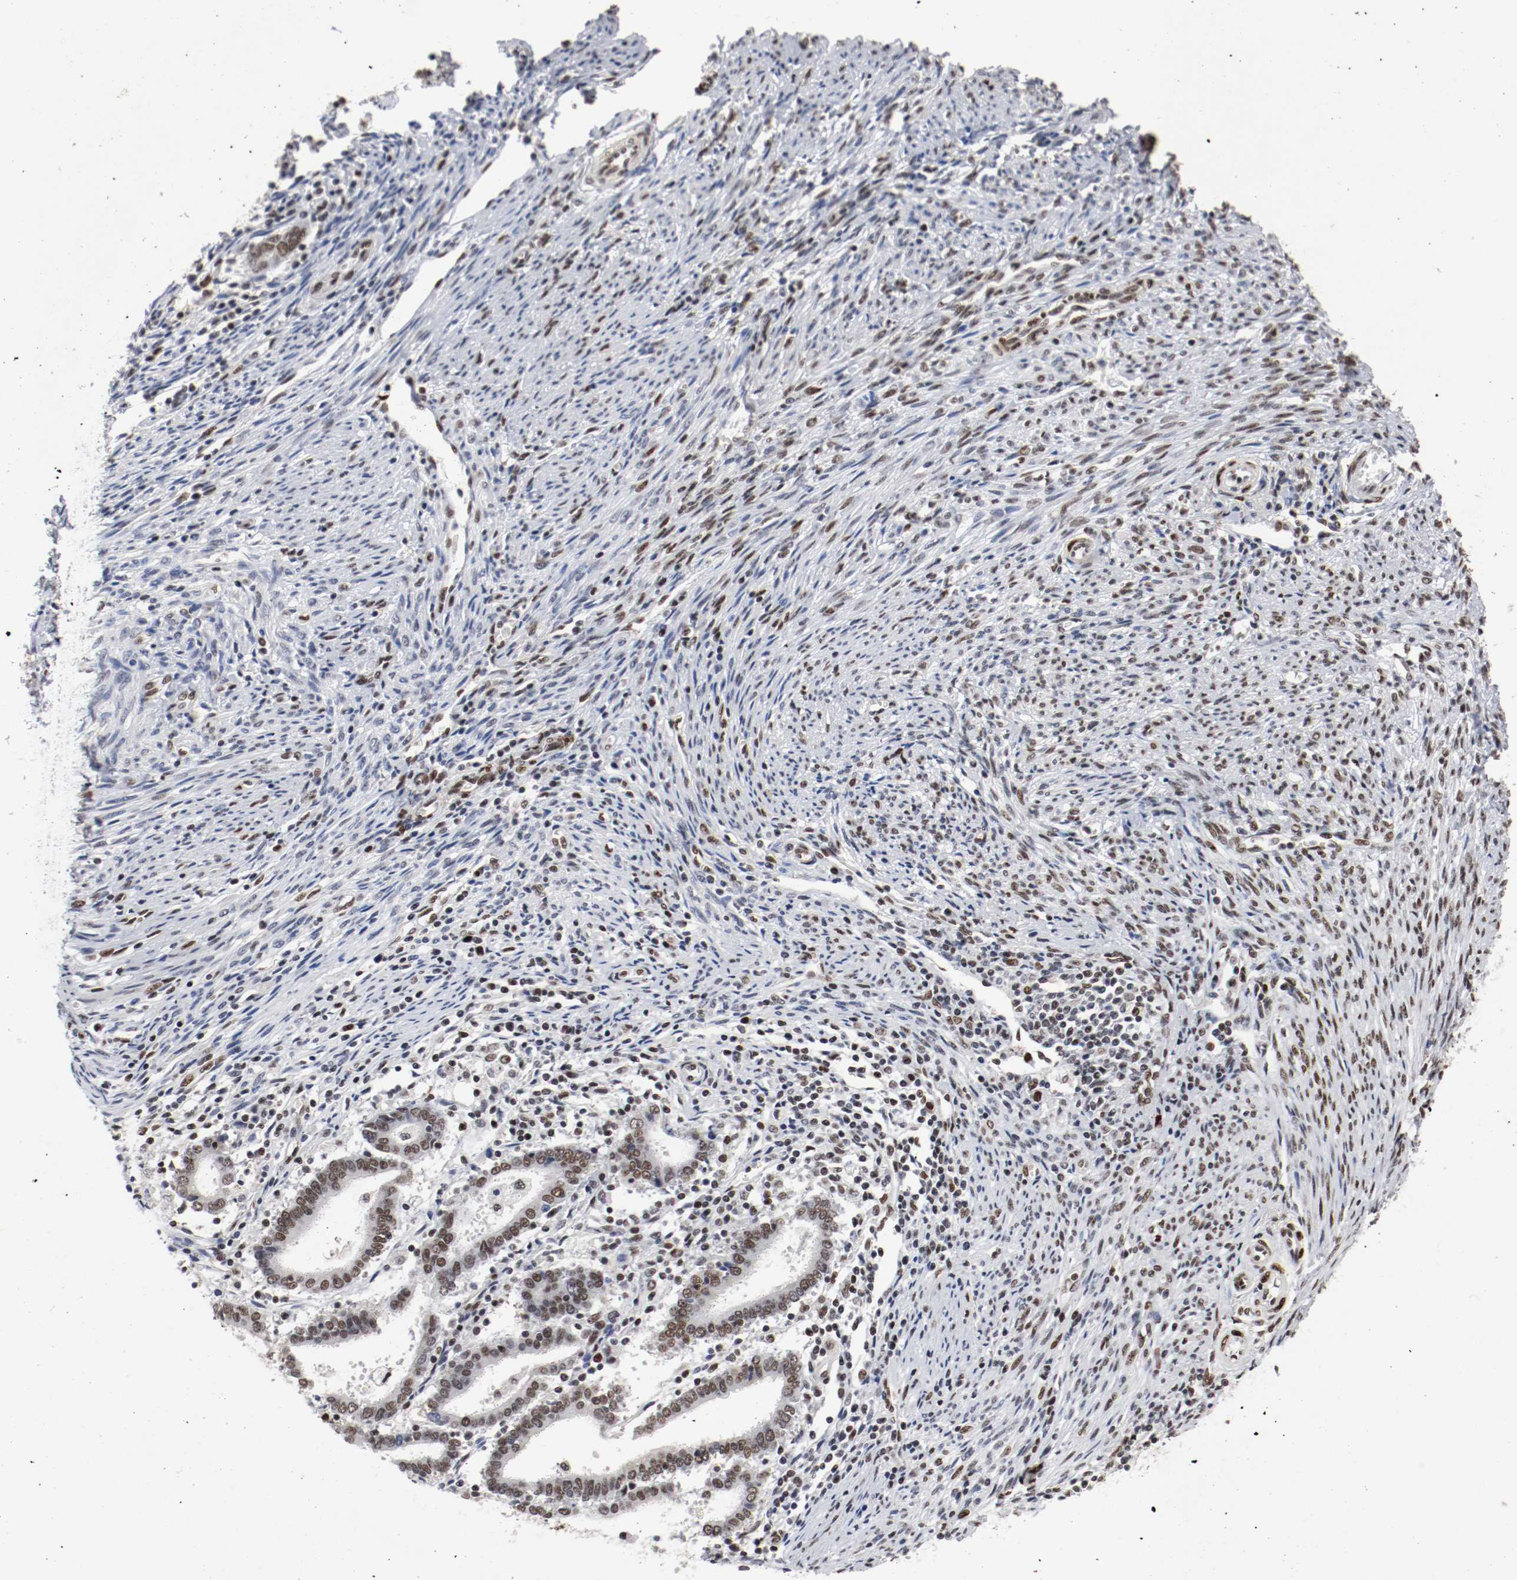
{"staining": {"intensity": "moderate", "quantity": ">75%", "location": "nuclear"}, "tissue": "endometrial cancer", "cell_type": "Tumor cells", "image_type": "cancer", "snomed": [{"axis": "morphology", "description": "Adenocarcinoma, NOS"}, {"axis": "topography", "description": "Uterus"}], "caption": "The histopathology image exhibits immunohistochemical staining of endometrial cancer (adenocarcinoma). There is moderate nuclear expression is seen in about >75% of tumor cells.", "gene": "MEF2D", "patient": {"sex": "female", "age": 83}}